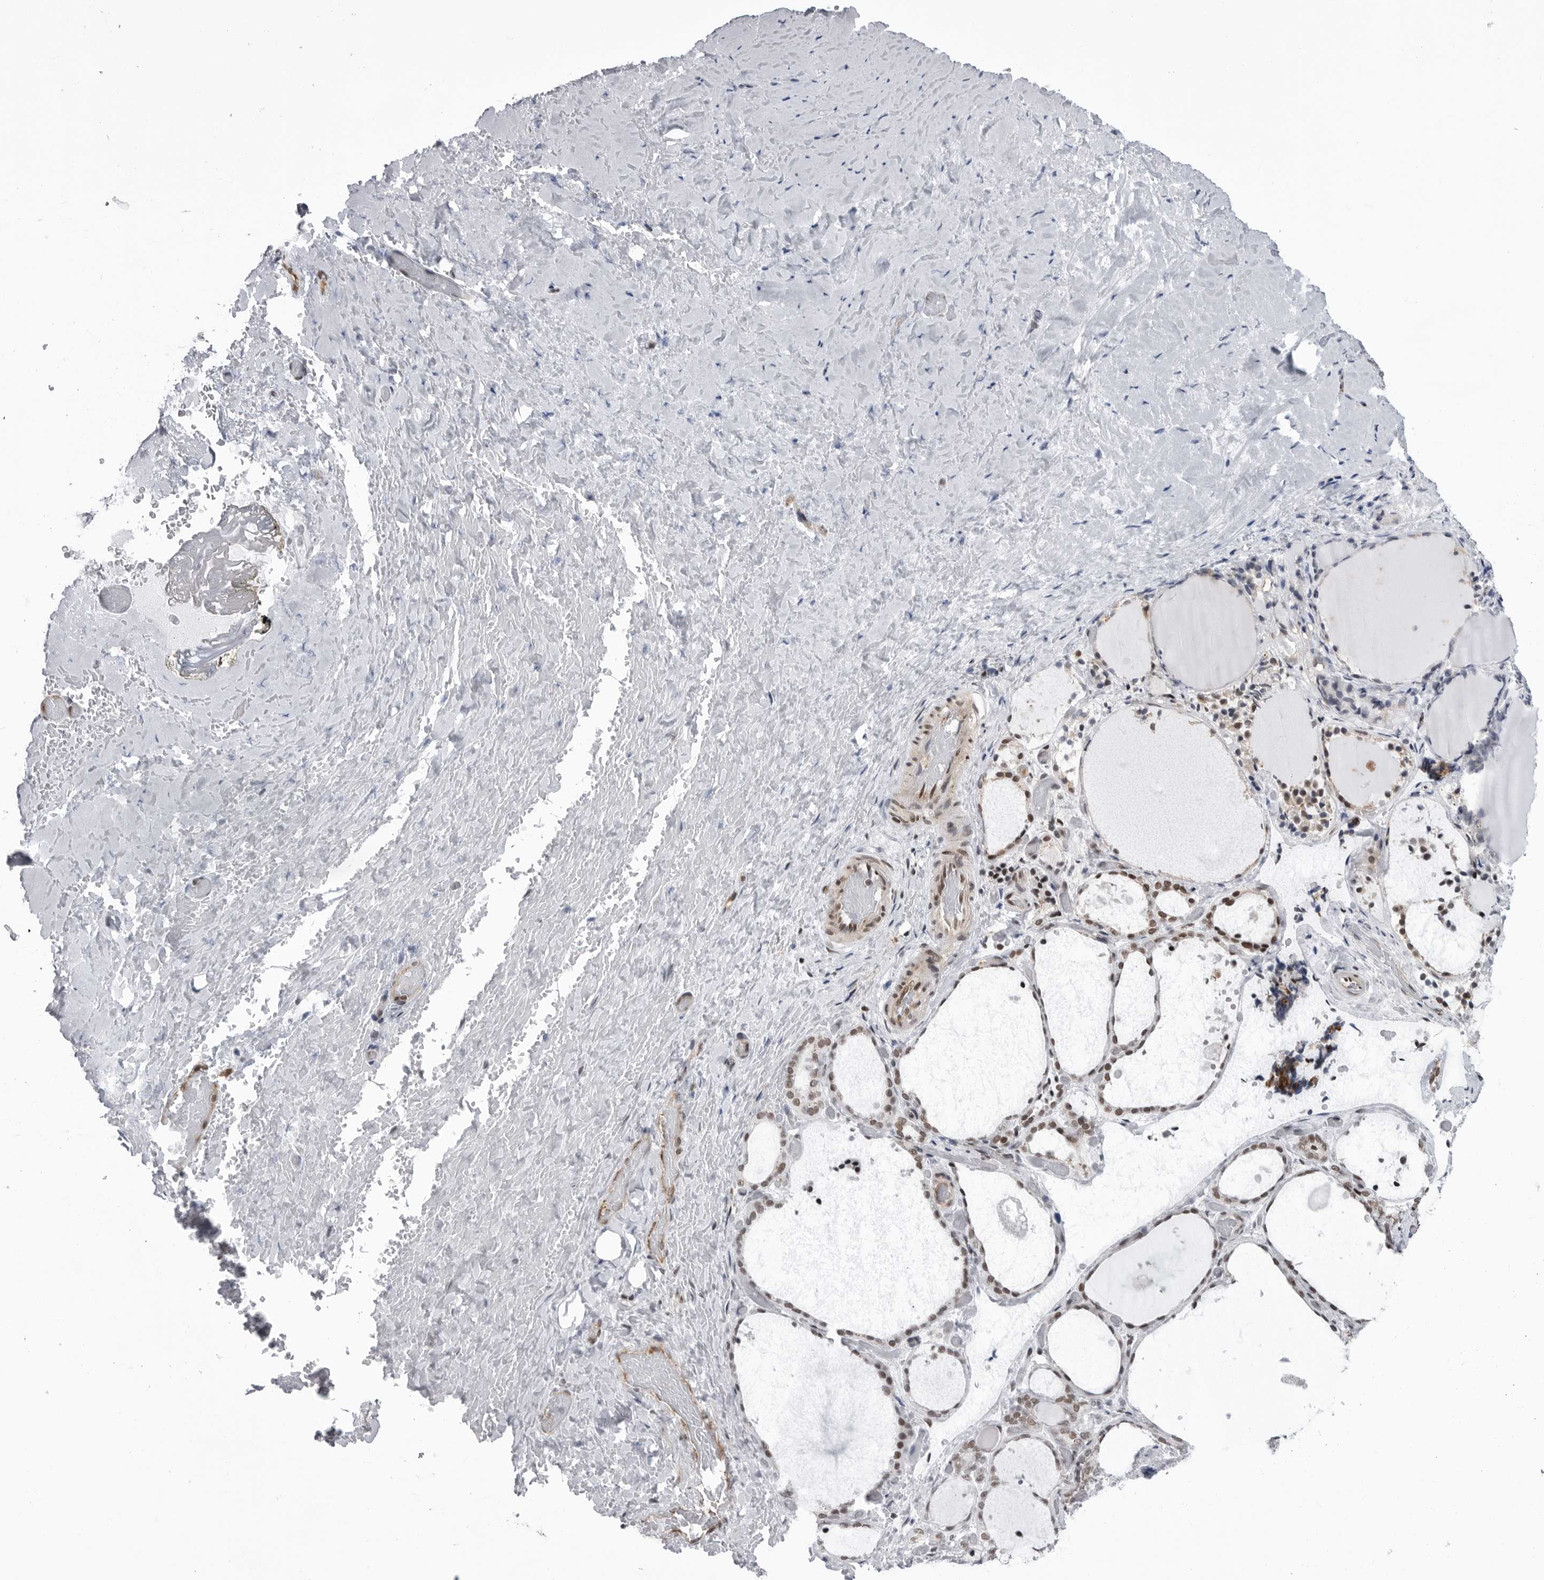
{"staining": {"intensity": "moderate", "quantity": ">75%", "location": "nuclear"}, "tissue": "thyroid gland", "cell_type": "Glandular cells", "image_type": "normal", "snomed": [{"axis": "morphology", "description": "Normal tissue, NOS"}, {"axis": "topography", "description": "Thyroid gland"}], "caption": "IHC of normal human thyroid gland shows medium levels of moderate nuclear positivity in about >75% of glandular cells.", "gene": "RNF26", "patient": {"sex": "female", "age": 44}}